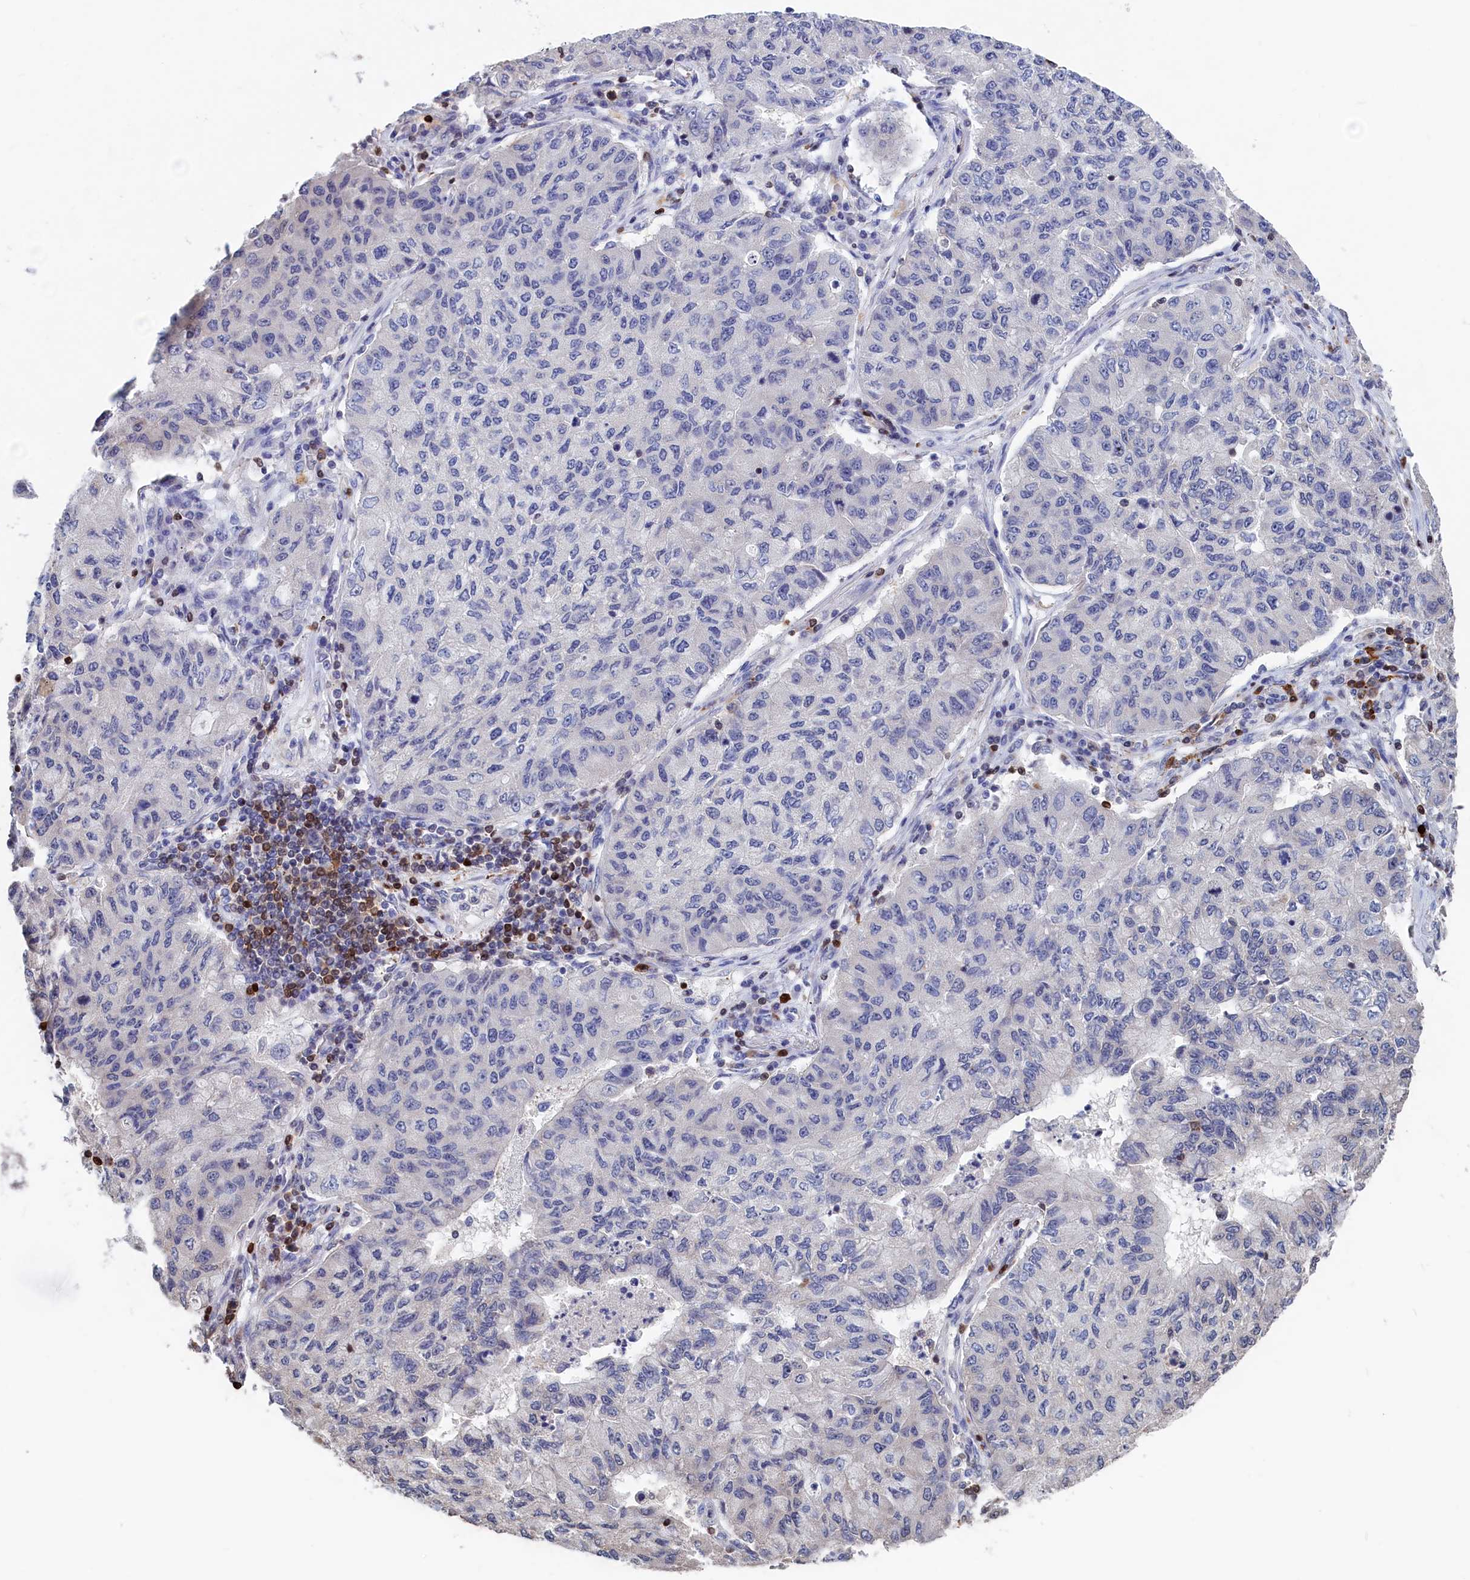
{"staining": {"intensity": "negative", "quantity": "none", "location": "none"}, "tissue": "lung cancer", "cell_type": "Tumor cells", "image_type": "cancer", "snomed": [{"axis": "morphology", "description": "Squamous cell carcinoma, NOS"}, {"axis": "topography", "description": "Lung"}], "caption": "The photomicrograph exhibits no significant staining in tumor cells of lung cancer (squamous cell carcinoma).", "gene": "CRIP1", "patient": {"sex": "male", "age": 74}}